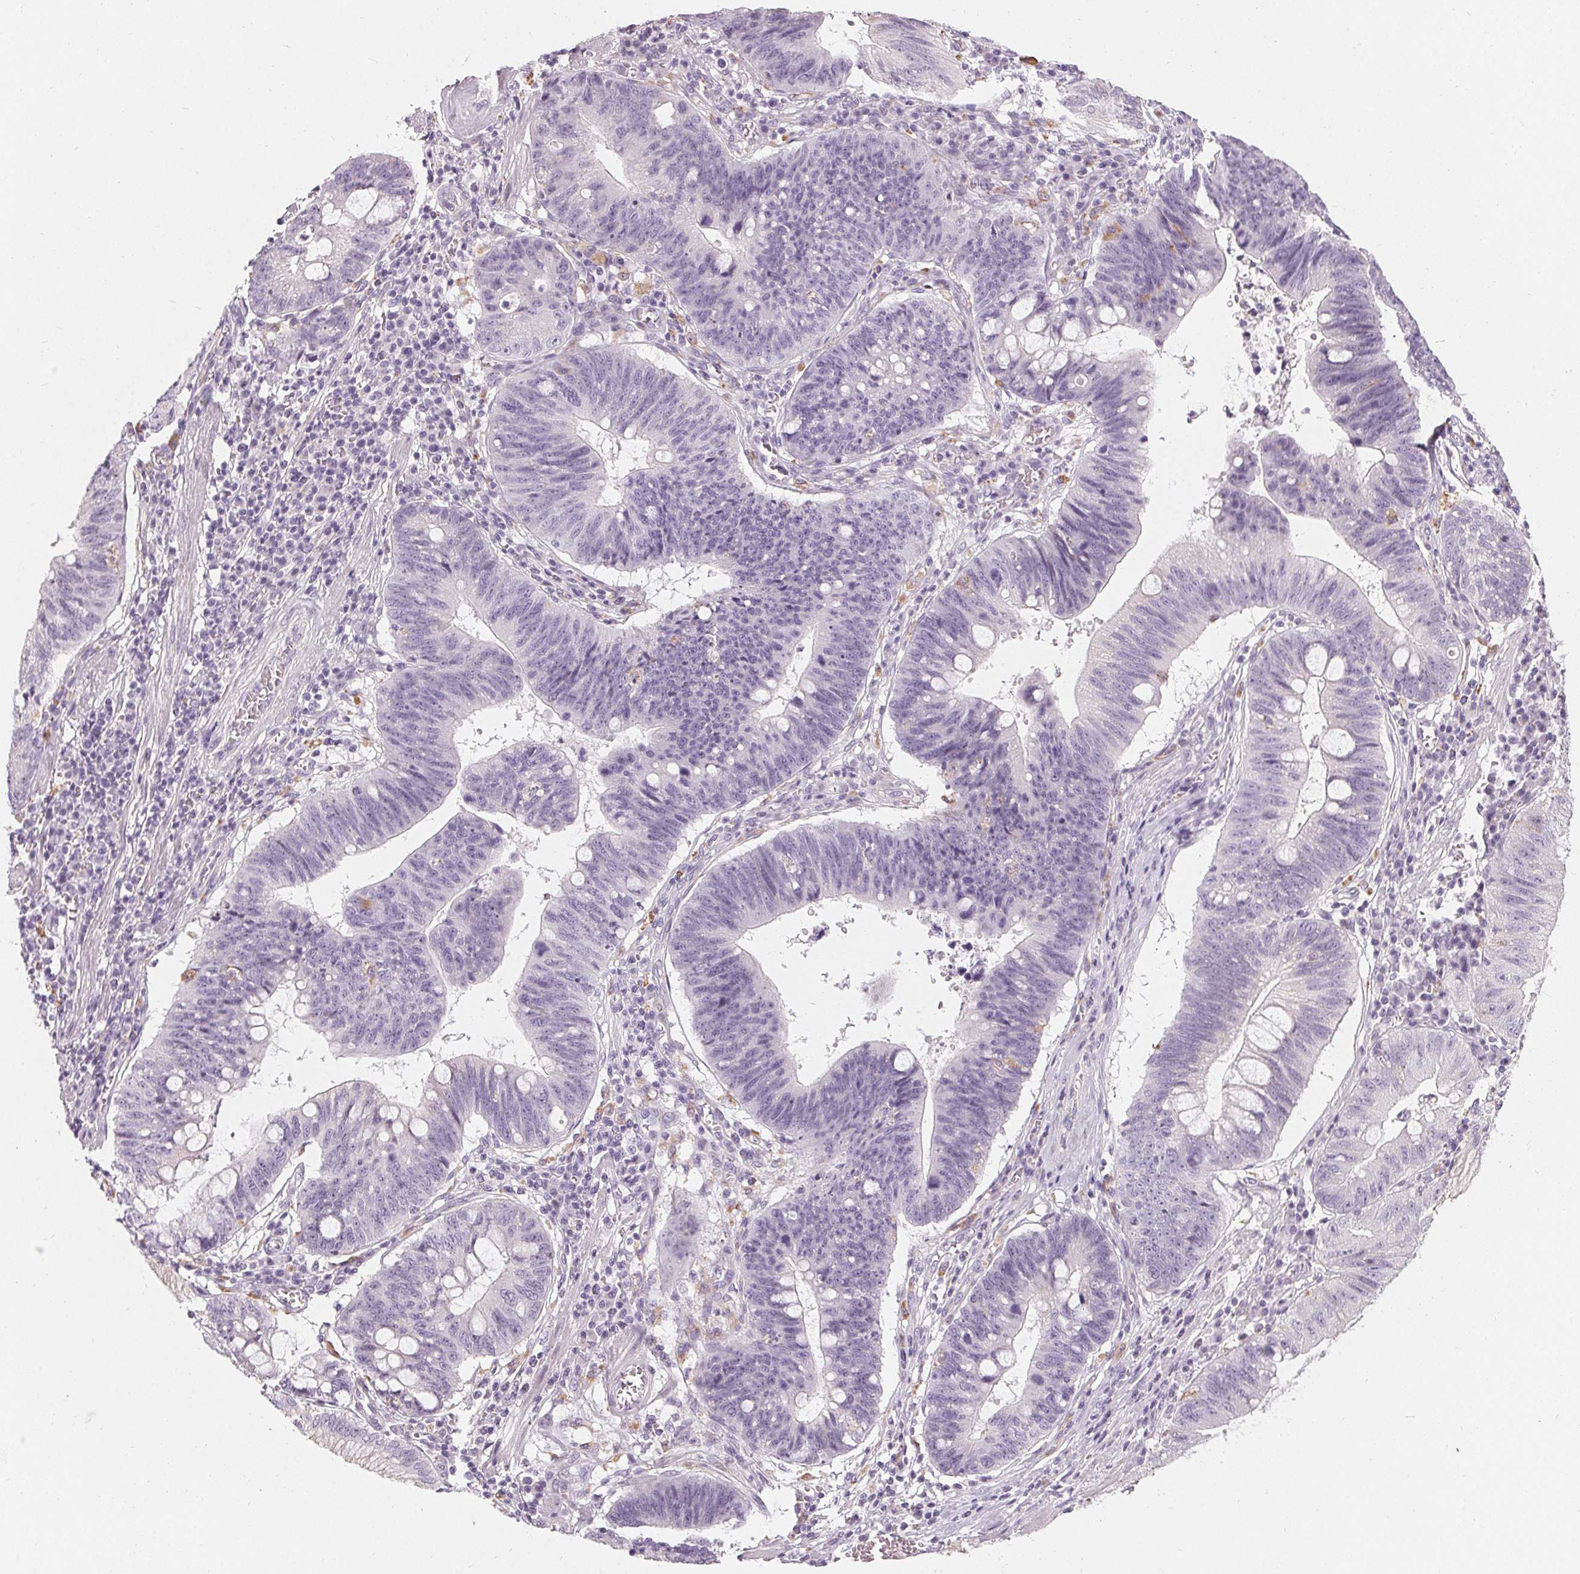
{"staining": {"intensity": "negative", "quantity": "none", "location": "none"}, "tissue": "stomach cancer", "cell_type": "Tumor cells", "image_type": "cancer", "snomed": [{"axis": "morphology", "description": "Adenocarcinoma, NOS"}, {"axis": "topography", "description": "Stomach"}], "caption": "Micrograph shows no significant protein positivity in tumor cells of adenocarcinoma (stomach). The staining was performed using DAB to visualize the protein expression in brown, while the nuclei were stained in blue with hematoxylin (Magnification: 20x).", "gene": "HOPX", "patient": {"sex": "male", "age": 59}}